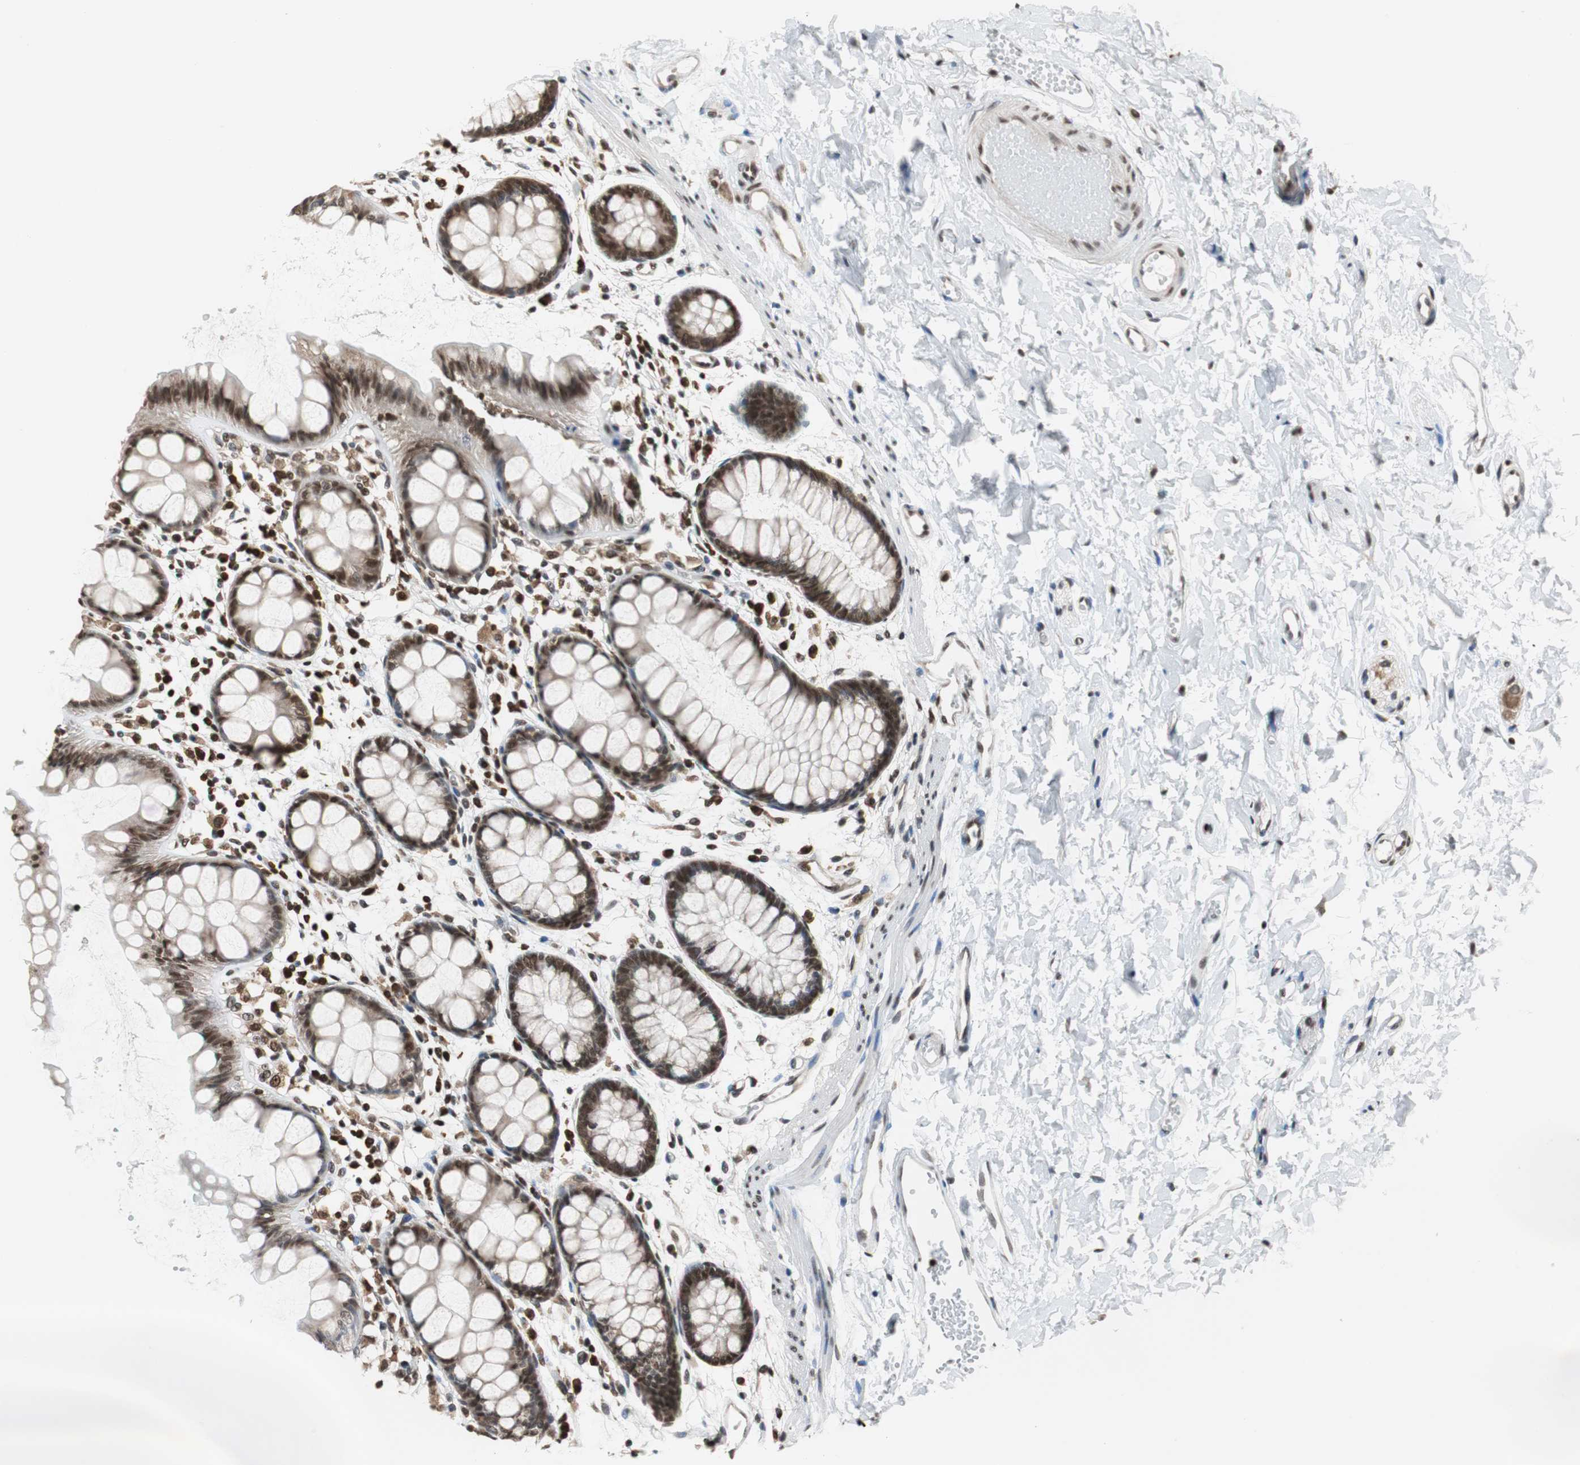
{"staining": {"intensity": "strong", "quantity": ">75%", "location": "nuclear"}, "tissue": "rectum", "cell_type": "Glandular cells", "image_type": "normal", "snomed": [{"axis": "morphology", "description": "Normal tissue, NOS"}, {"axis": "topography", "description": "Rectum"}], "caption": "A micrograph of rectum stained for a protein reveals strong nuclear brown staining in glandular cells.", "gene": "REST", "patient": {"sex": "female", "age": 66}}